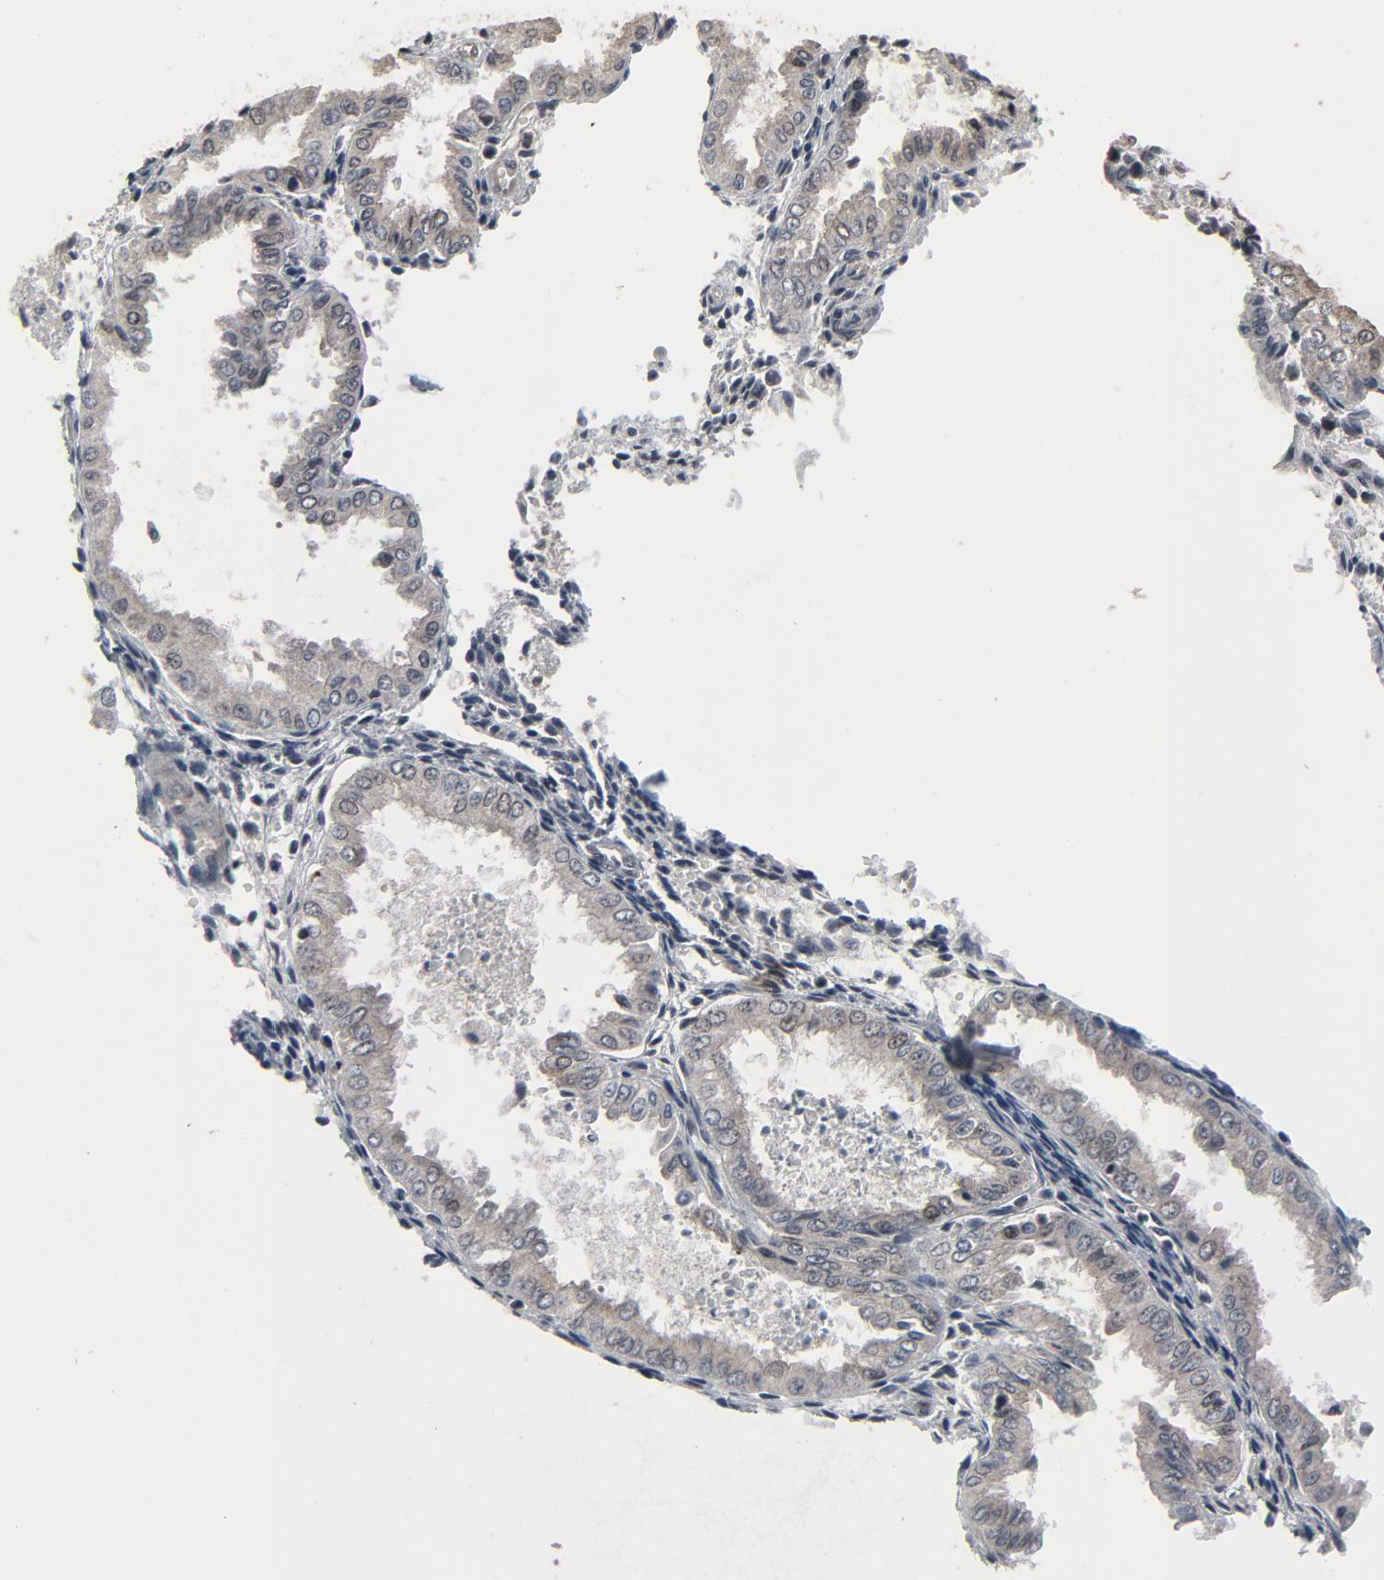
{"staining": {"intensity": "weak", "quantity": "<25%", "location": "nuclear"}, "tissue": "endometrium", "cell_type": "Cells in endometrial stroma", "image_type": "normal", "snomed": [{"axis": "morphology", "description": "Normal tissue, NOS"}, {"axis": "topography", "description": "Endometrium"}], "caption": "Immunohistochemical staining of unremarkable human endometrium shows no significant expression in cells in endometrial stroma.", "gene": "POM121", "patient": {"sex": "female", "age": 33}}